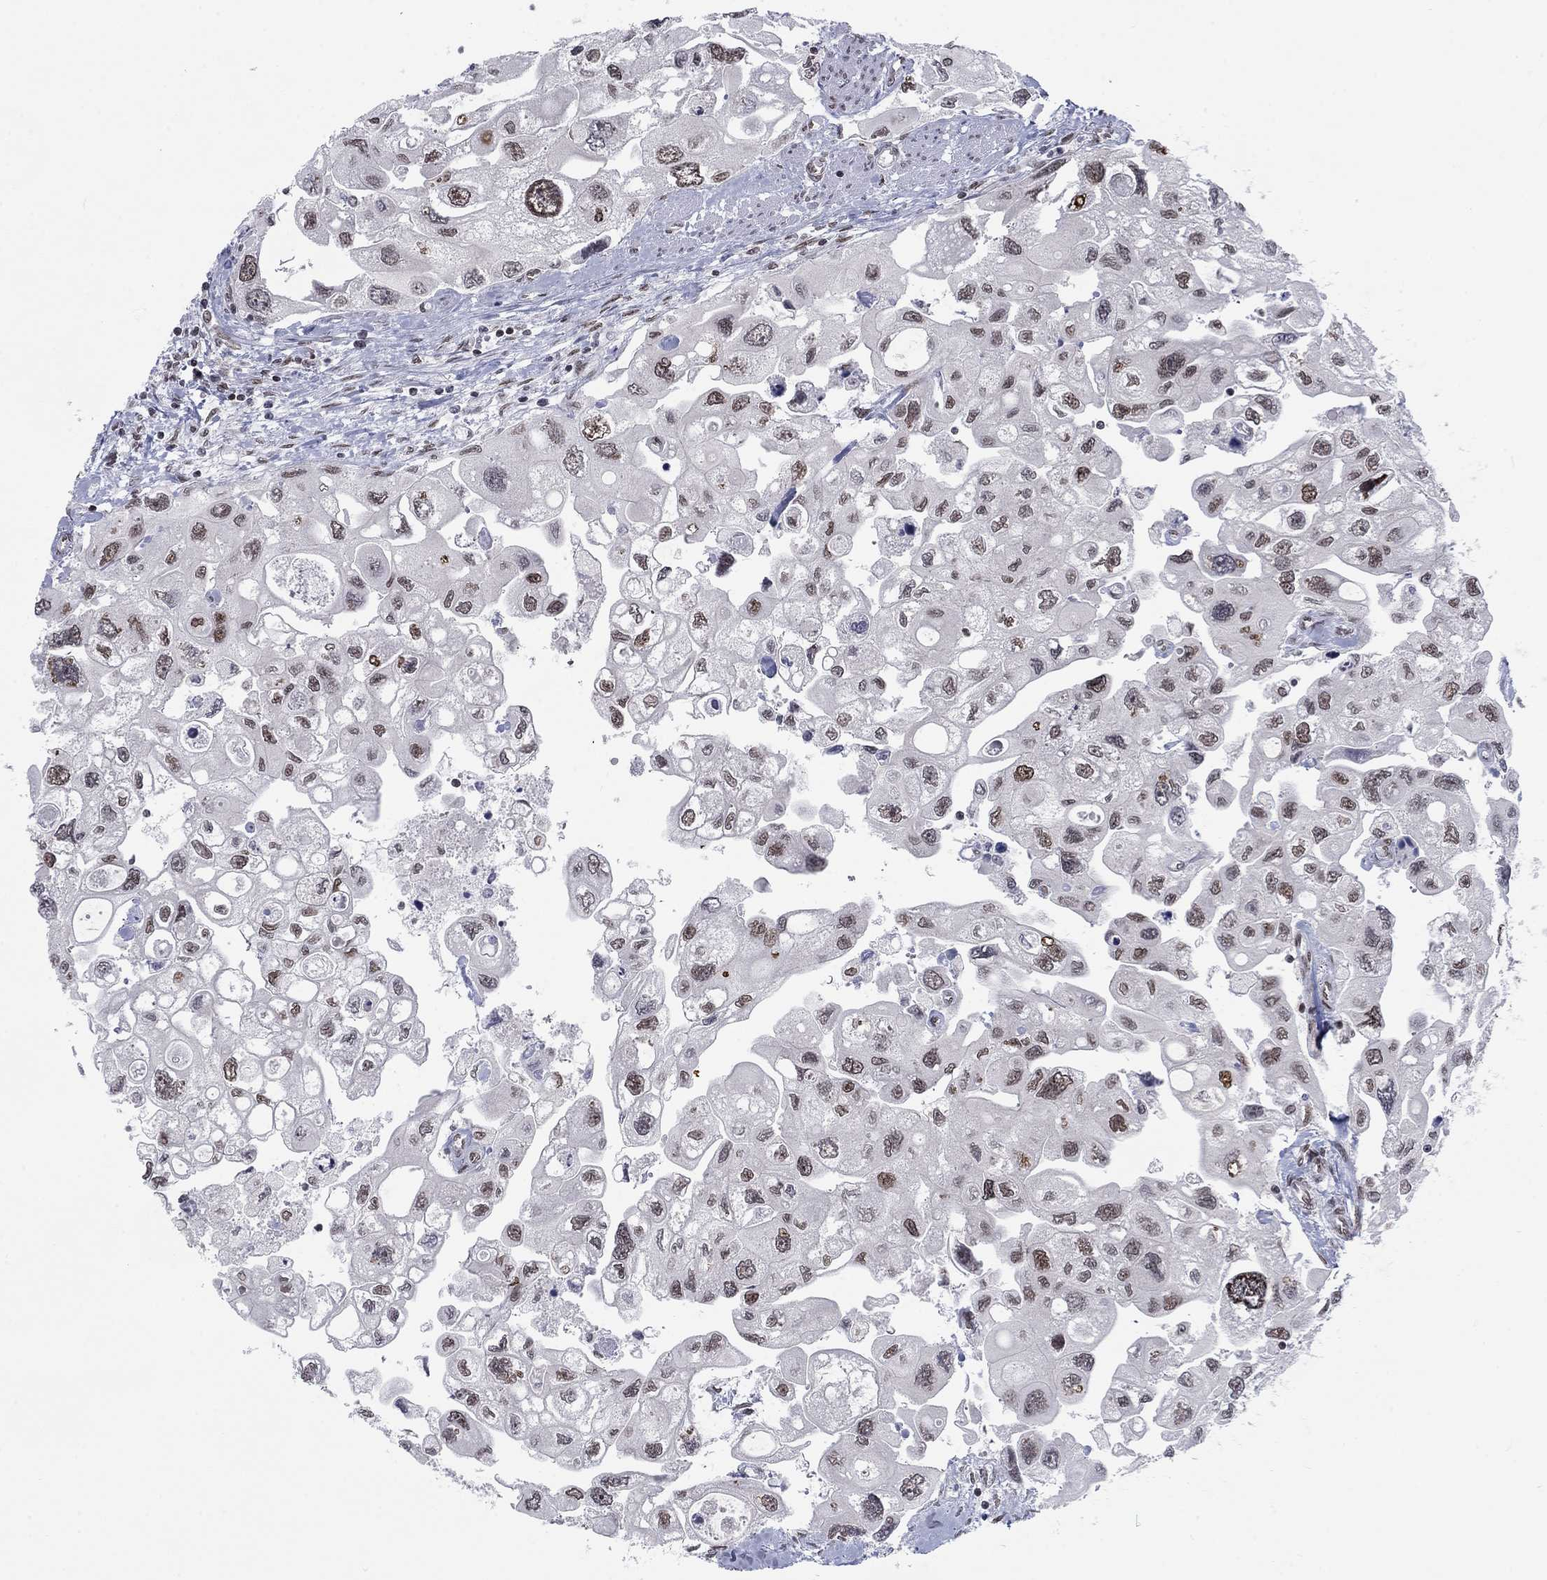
{"staining": {"intensity": "moderate", "quantity": "25%-75%", "location": "nuclear"}, "tissue": "urothelial cancer", "cell_type": "Tumor cells", "image_type": "cancer", "snomed": [{"axis": "morphology", "description": "Urothelial carcinoma, High grade"}, {"axis": "topography", "description": "Urinary bladder"}], "caption": "The photomicrograph exhibits staining of urothelial cancer, revealing moderate nuclear protein staining (brown color) within tumor cells.", "gene": "FYTTD1", "patient": {"sex": "male", "age": 59}}